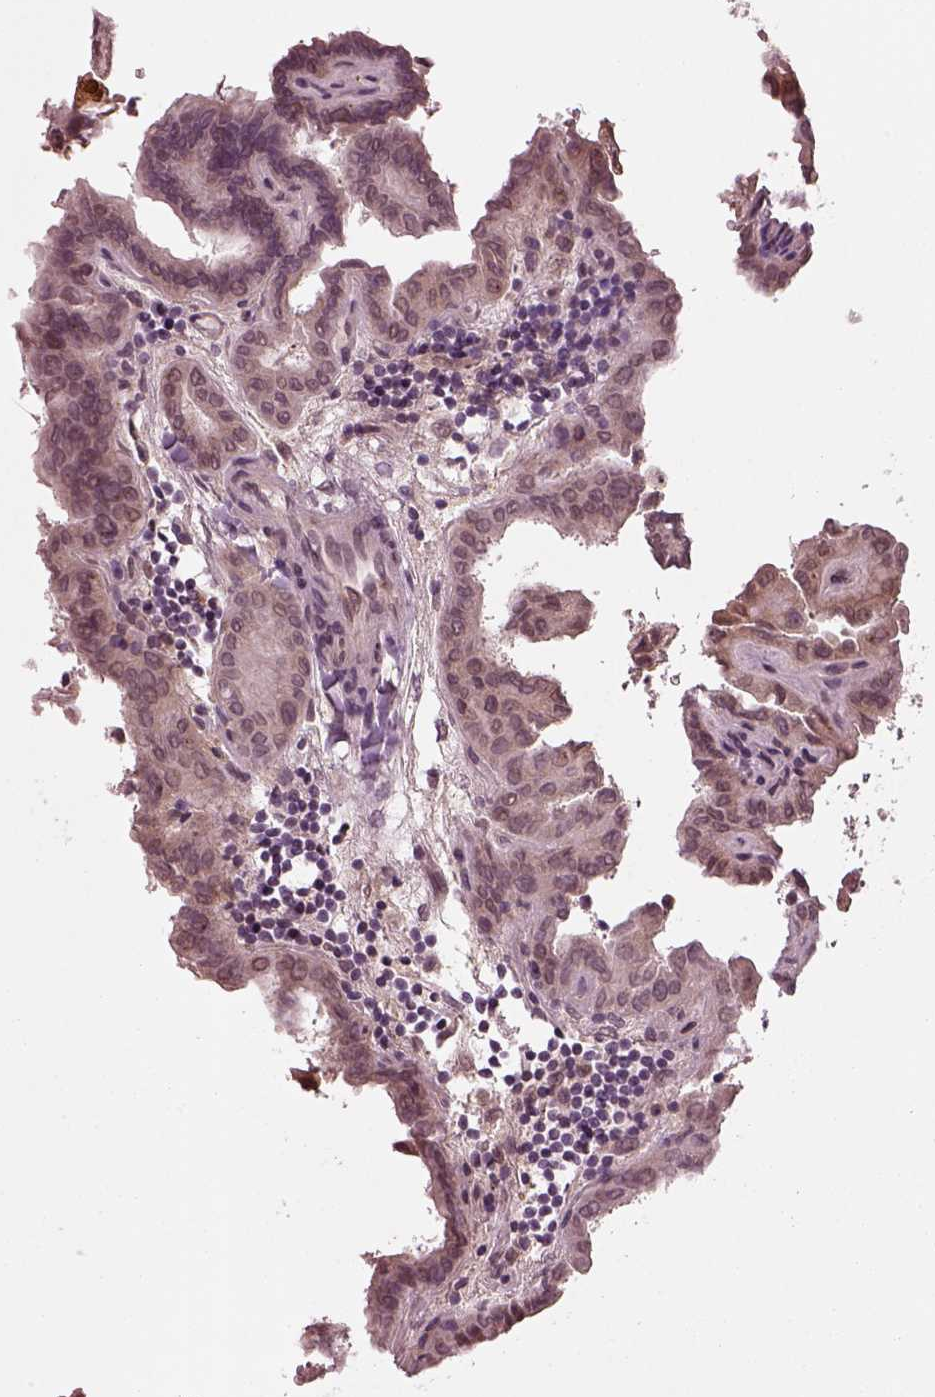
{"staining": {"intensity": "strong", "quantity": "<25%", "location": "cytoplasmic/membranous"}, "tissue": "thyroid cancer", "cell_type": "Tumor cells", "image_type": "cancer", "snomed": [{"axis": "morphology", "description": "Papillary adenocarcinoma, NOS"}, {"axis": "topography", "description": "Thyroid gland"}], "caption": "Protein analysis of papillary adenocarcinoma (thyroid) tissue shows strong cytoplasmic/membranous staining in about <25% of tumor cells.", "gene": "WASHC2A", "patient": {"sex": "female", "age": 46}}